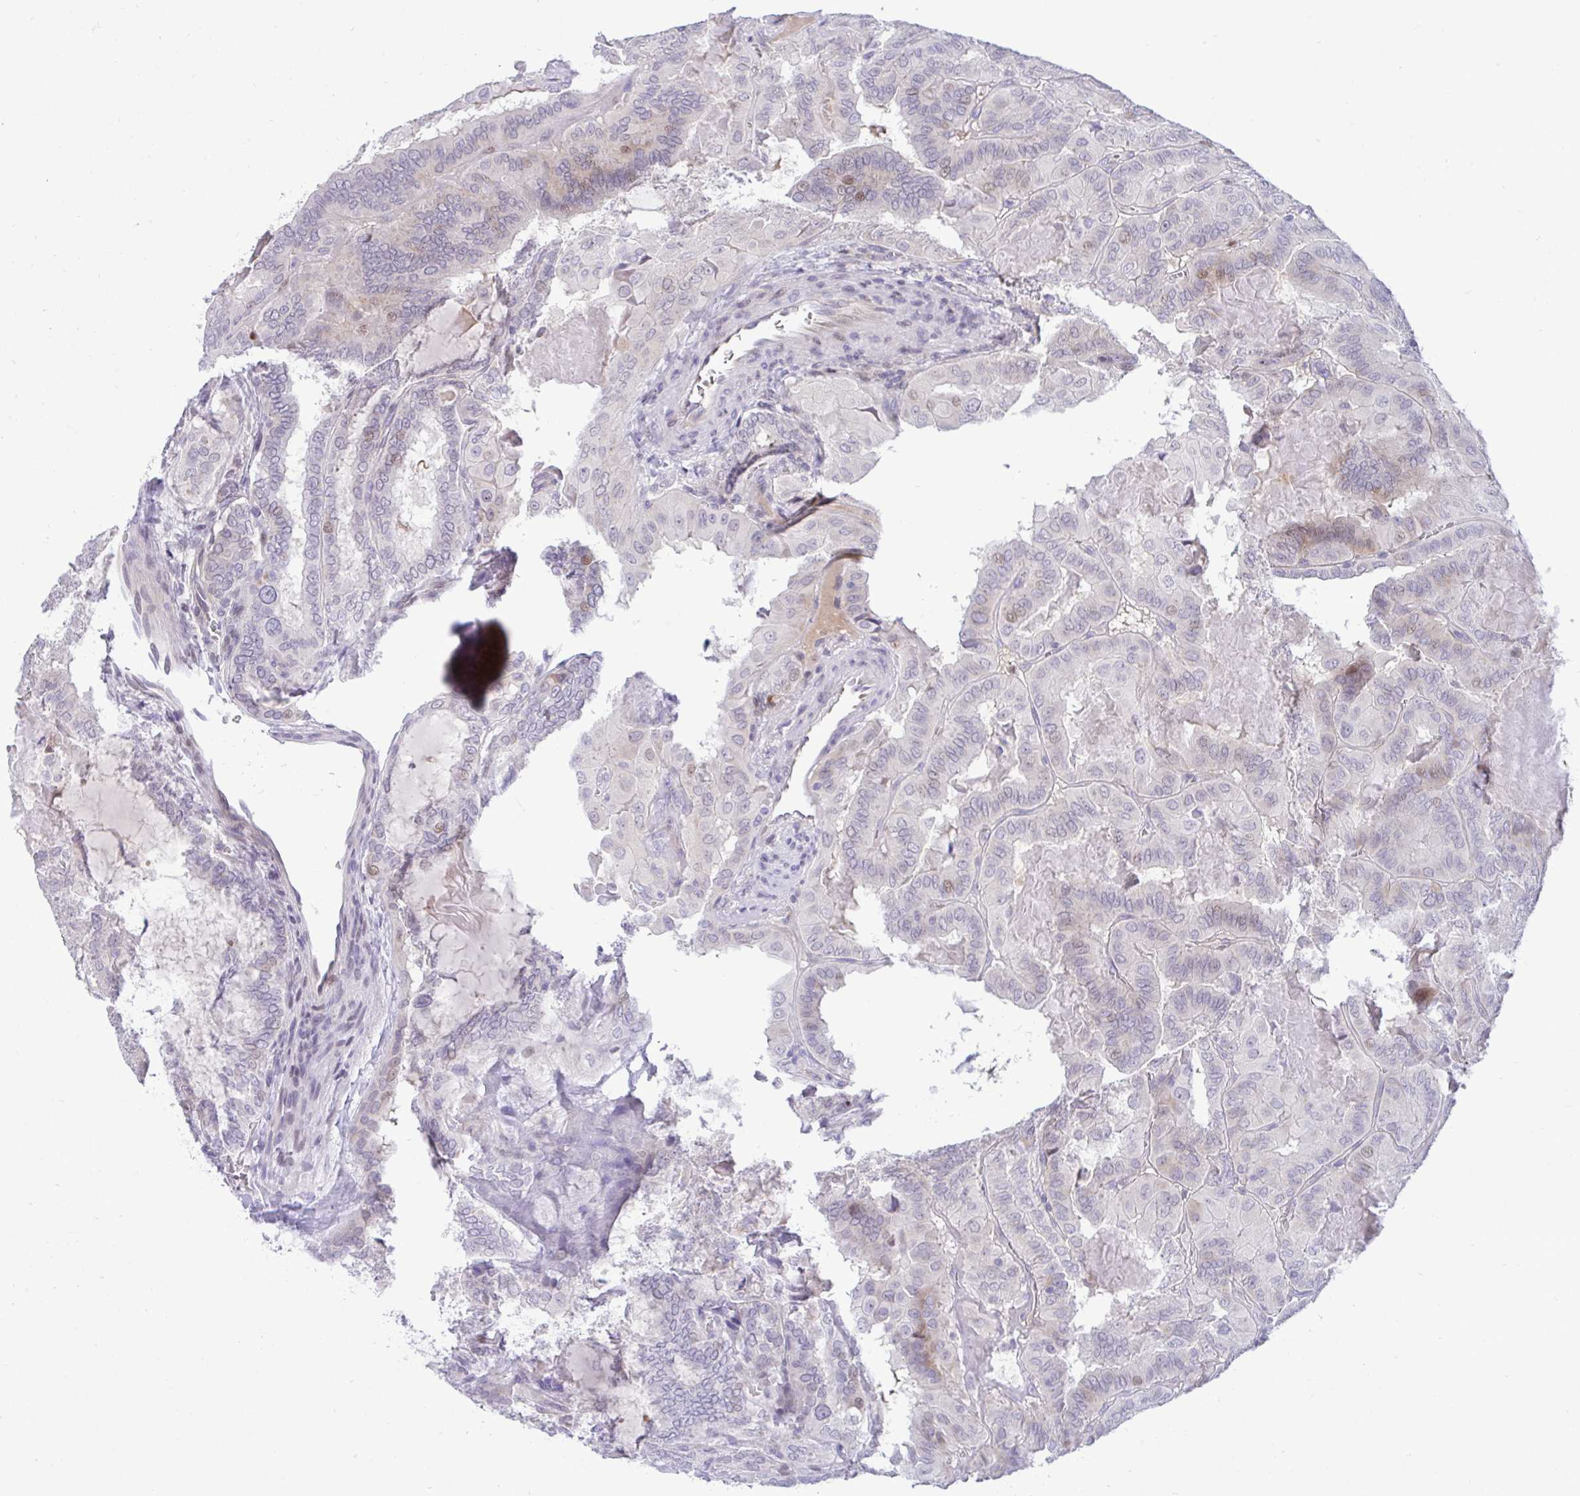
{"staining": {"intensity": "weak", "quantity": "<25%", "location": "nuclear"}, "tissue": "thyroid cancer", "cell_type": "Tumor cells", "image_type": "cancer", "snomed": [{"axis": "morphology", "description": "Papillary adenocarcinoma, NOS"}, {"axis": "topography", "description": "Thyroid gland"}], "caption": "A micrograph of human thyroid cancer (papillary adenocarcinoma) is negative for staining in tumor cells.", "gene": "EPOP", "patient": {"sex": "female", "age": 46}}